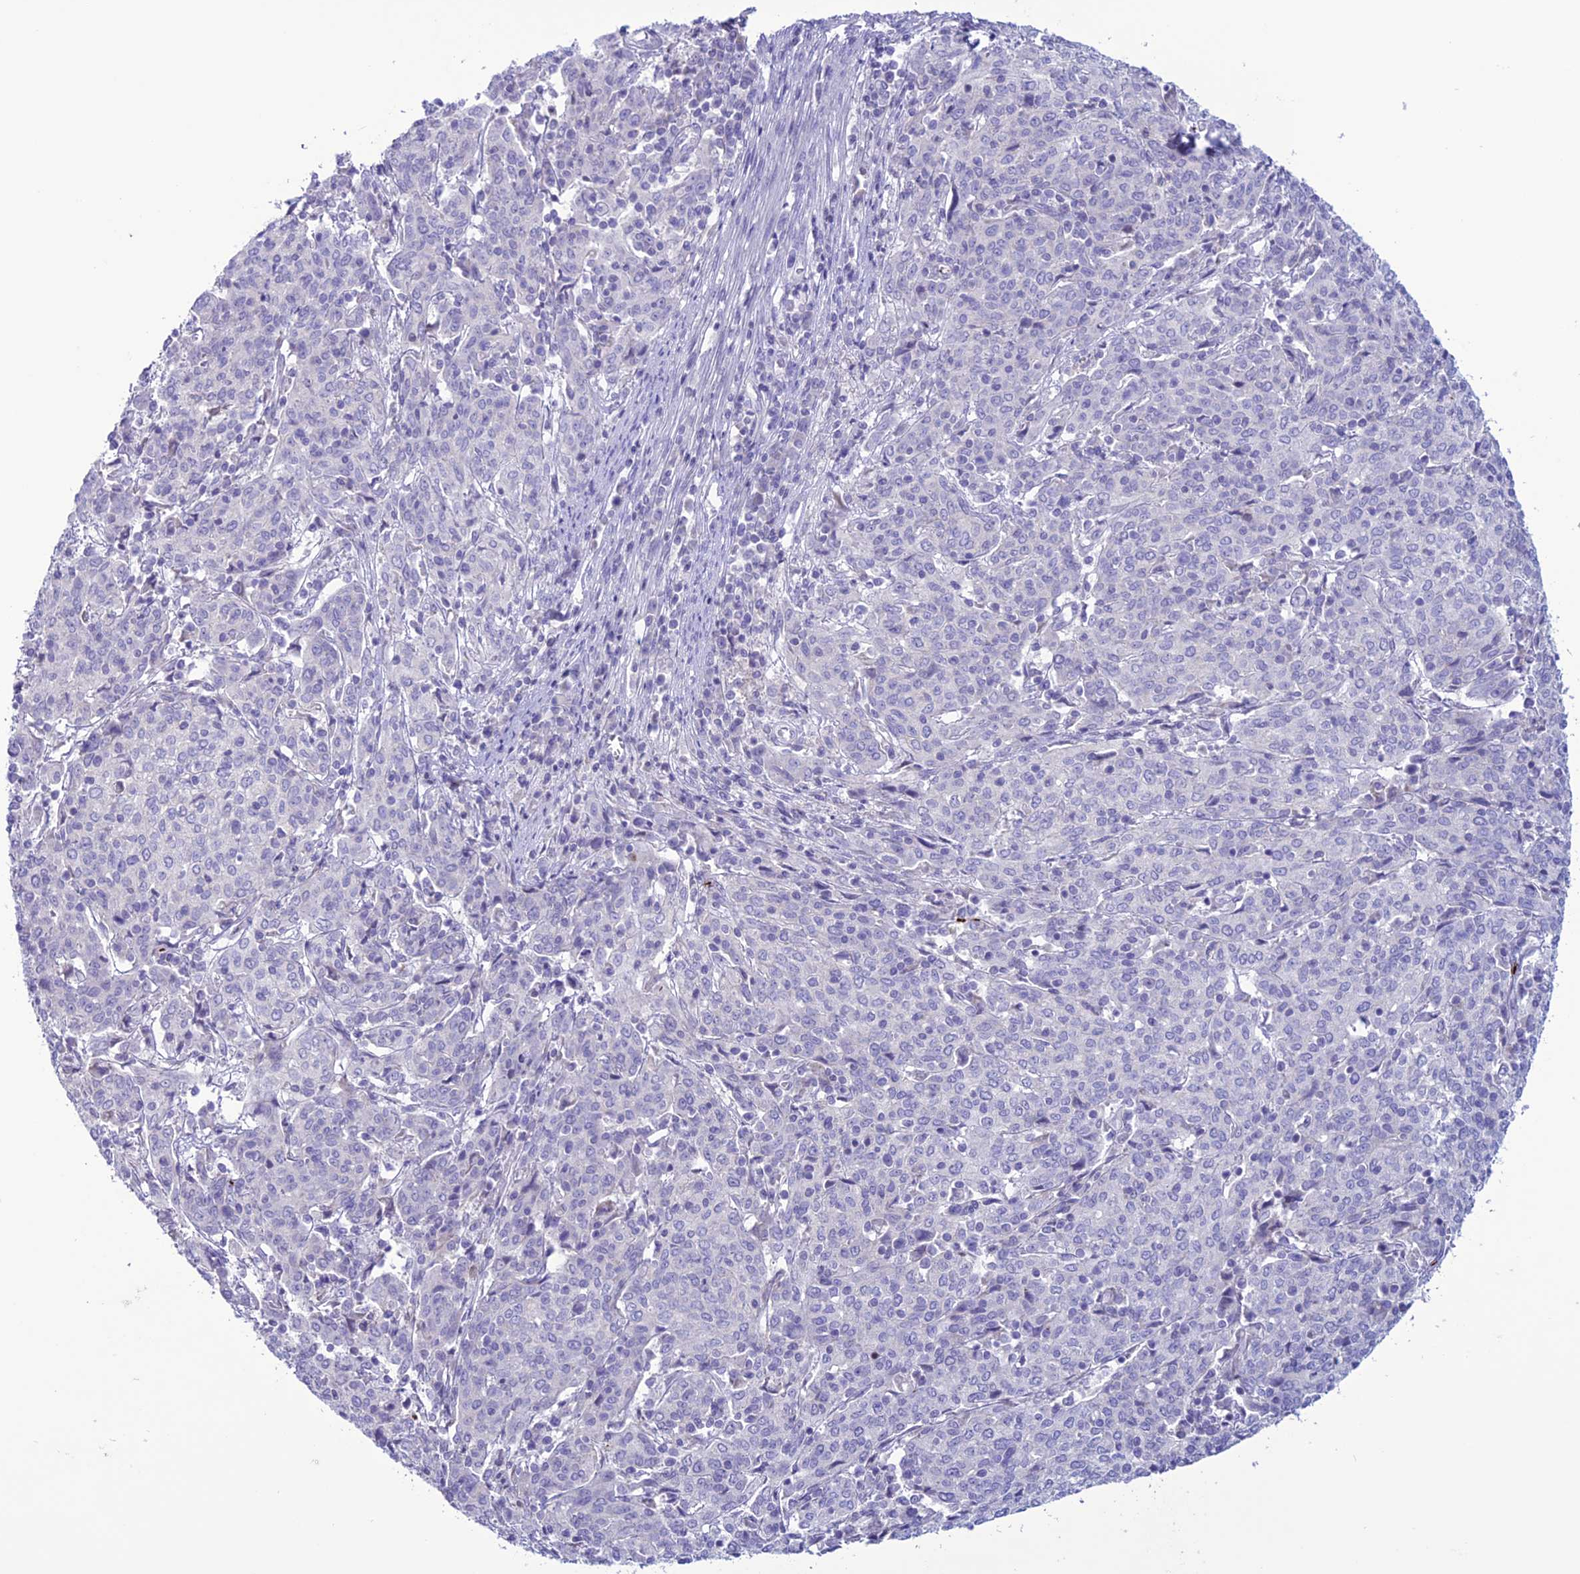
{"staining": {"intensity": "negative", "quantity": "none", "location": "none"}, "tissue": "cervical cancer", "cell_type": "Tumor cells", "image_type": "cancer", "snomed": [{"axis": "morphology", "description": "Squamous cell carcinoma, NOS"}, {"axis": "topography", "description": "Cervix"}], "caption": "IHC micrograph of cervical squamous cell carcinoma stained for a protein (brown), which exhibits no expression in tumor cells.", "gene": "C21orf140", "patient": {"sex": "female", "age": 67}}